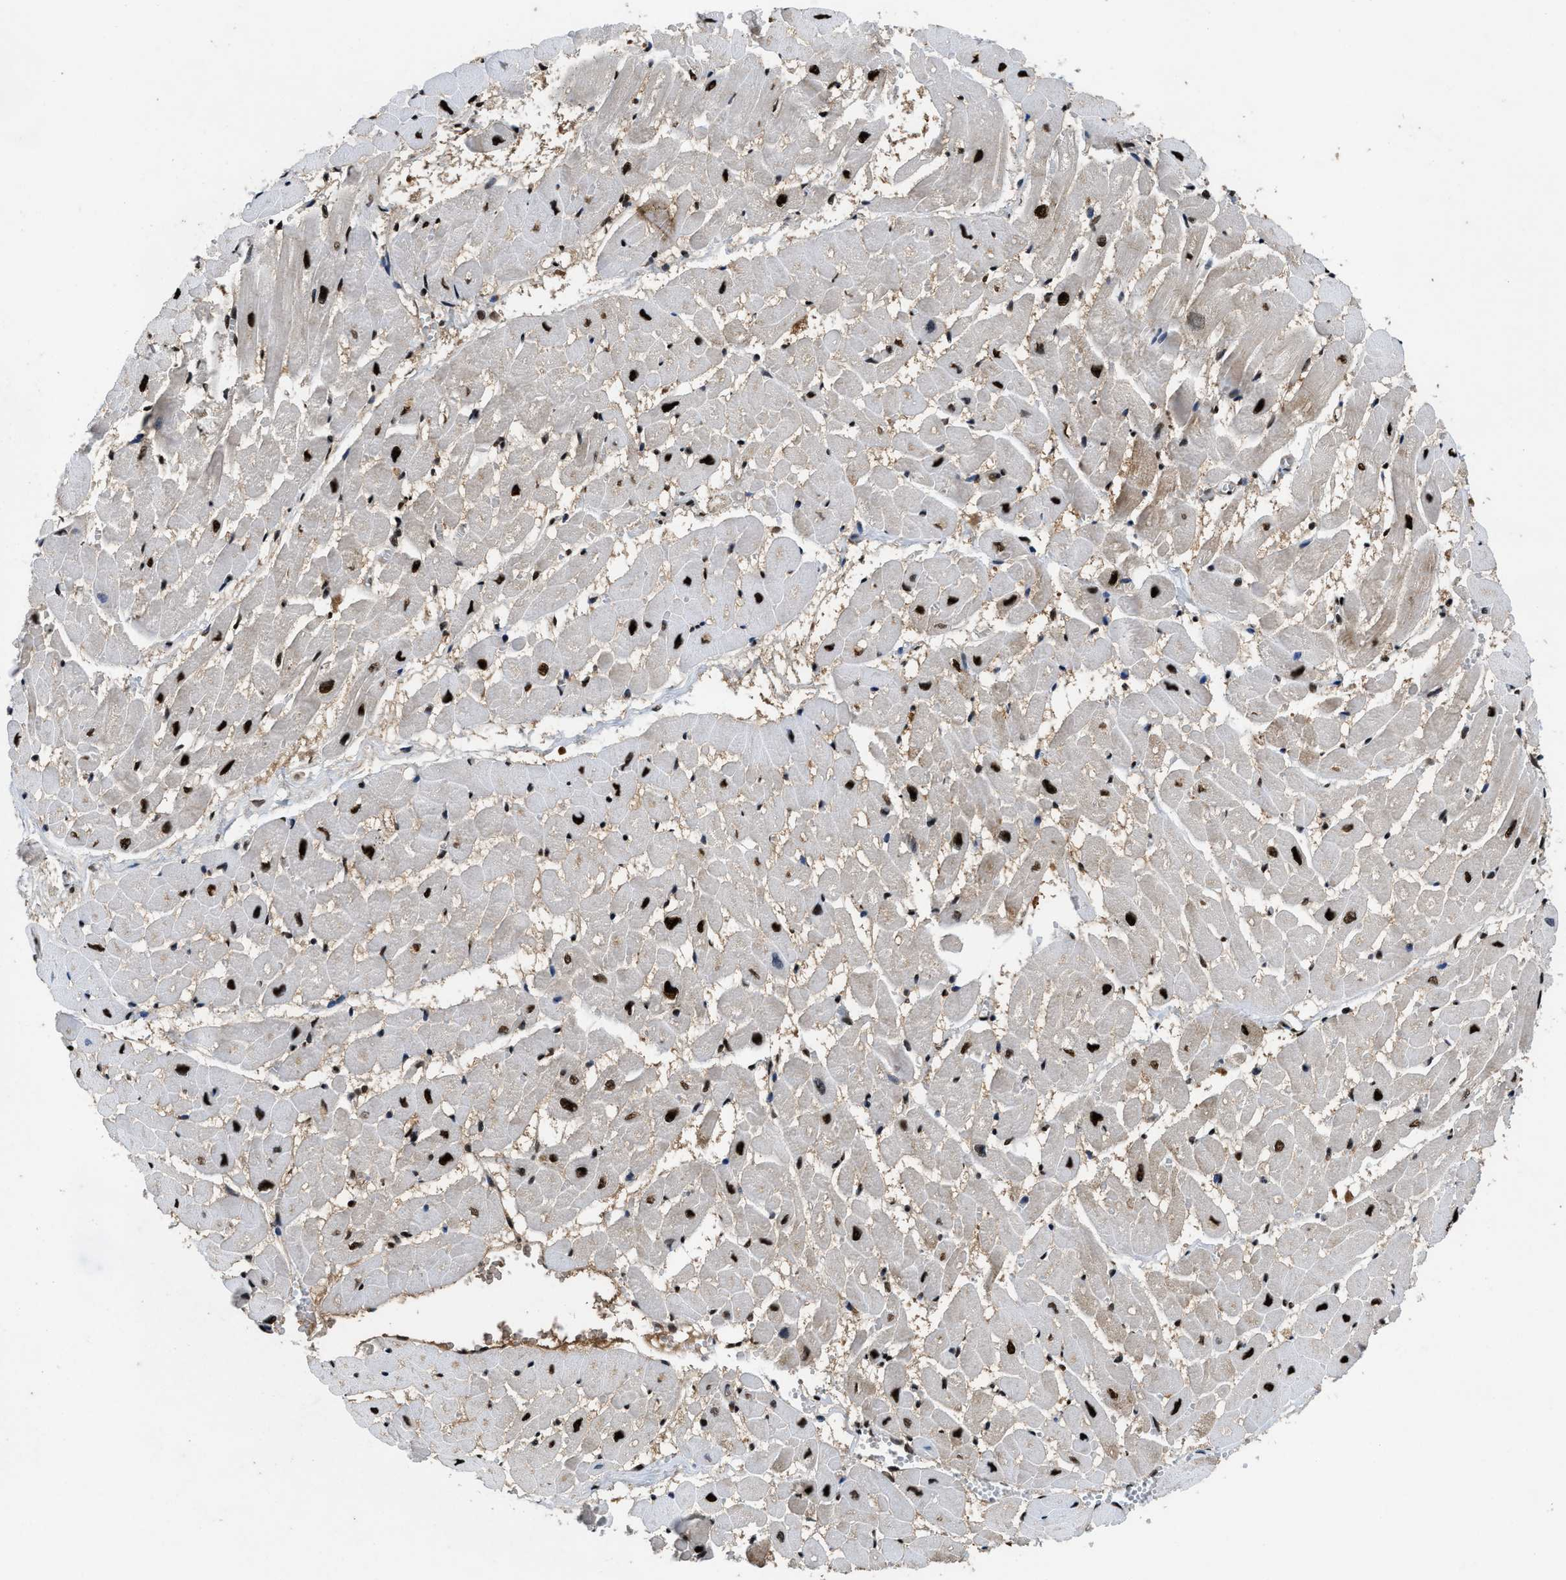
{"staining": {"intensity": "strong", "quantity": "25%-75%", "location": "nuclear"}, "tissue": "heart muscle", "cell_type": "Cardiomyocytes", "image_type": "normal", "snomed": [{"axis": "morphology", "description": "Normal tissue, NOS"}, {"axis": "topography", "description": "Heart"}], "caption": "Immunohistochemistry image of normal human heart muscle stained for a protein (brown), which reveals high levels of strong nuclear expression in about 25%-75% of cardiomyocytes.", "gene": "SAFB", "patient": {"sex": "male", "age": 45}}